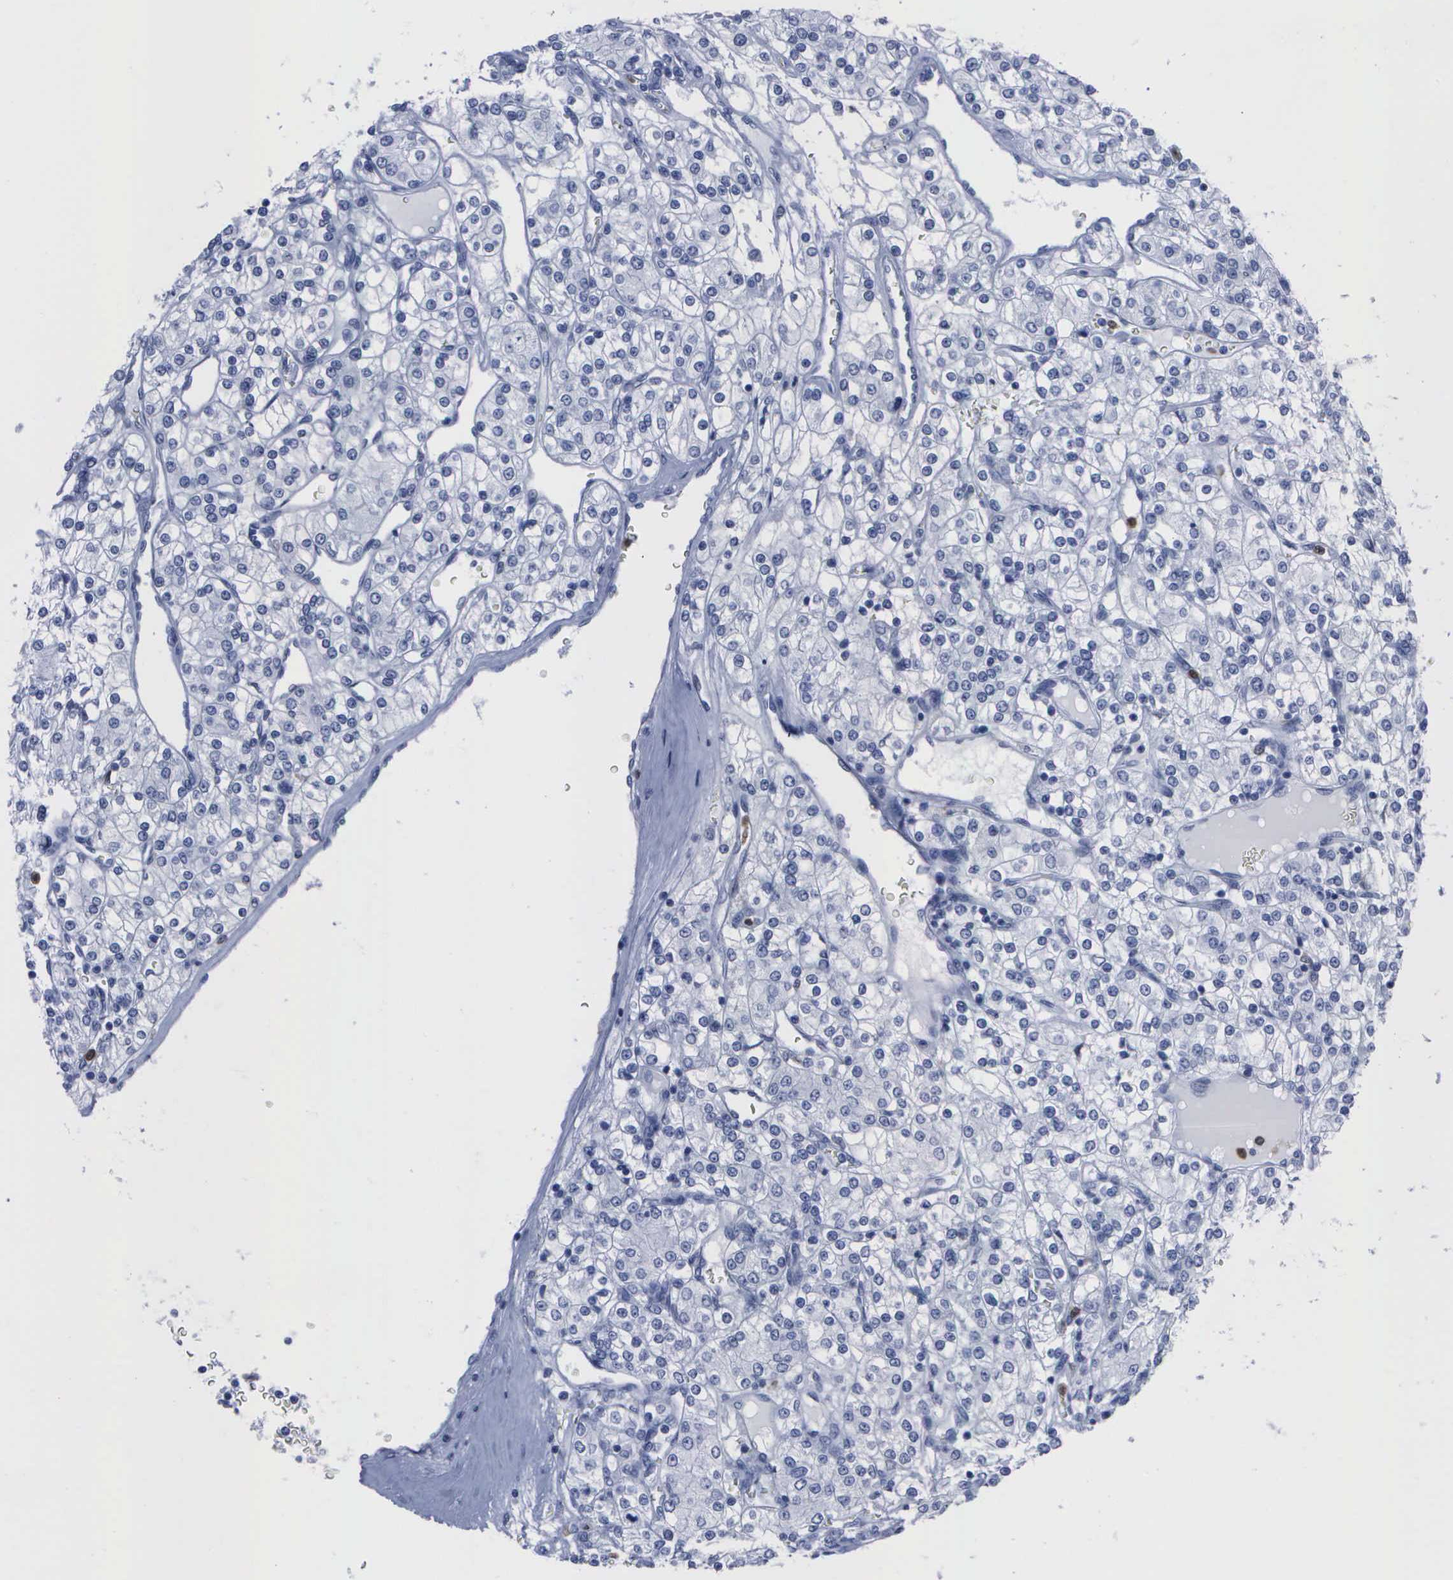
{"staining": {"intensity": "negative", "quantity": "none", "location": "none"}, "tissue": "renal cancer", "cell_type": "Tumor cells", "image_type": "cancer", "snomed": [{"axis": "morphology", "description": "Adenocarcinoma, NOS"}, {"axis": "topography", "description": "Kidney"}], "caption": "The micrograph reveals no significant staining in tumor cells of adenocarcinoma (renal).", "gene": "CSTA", "patient": {"sex": "female", "age": 62}}